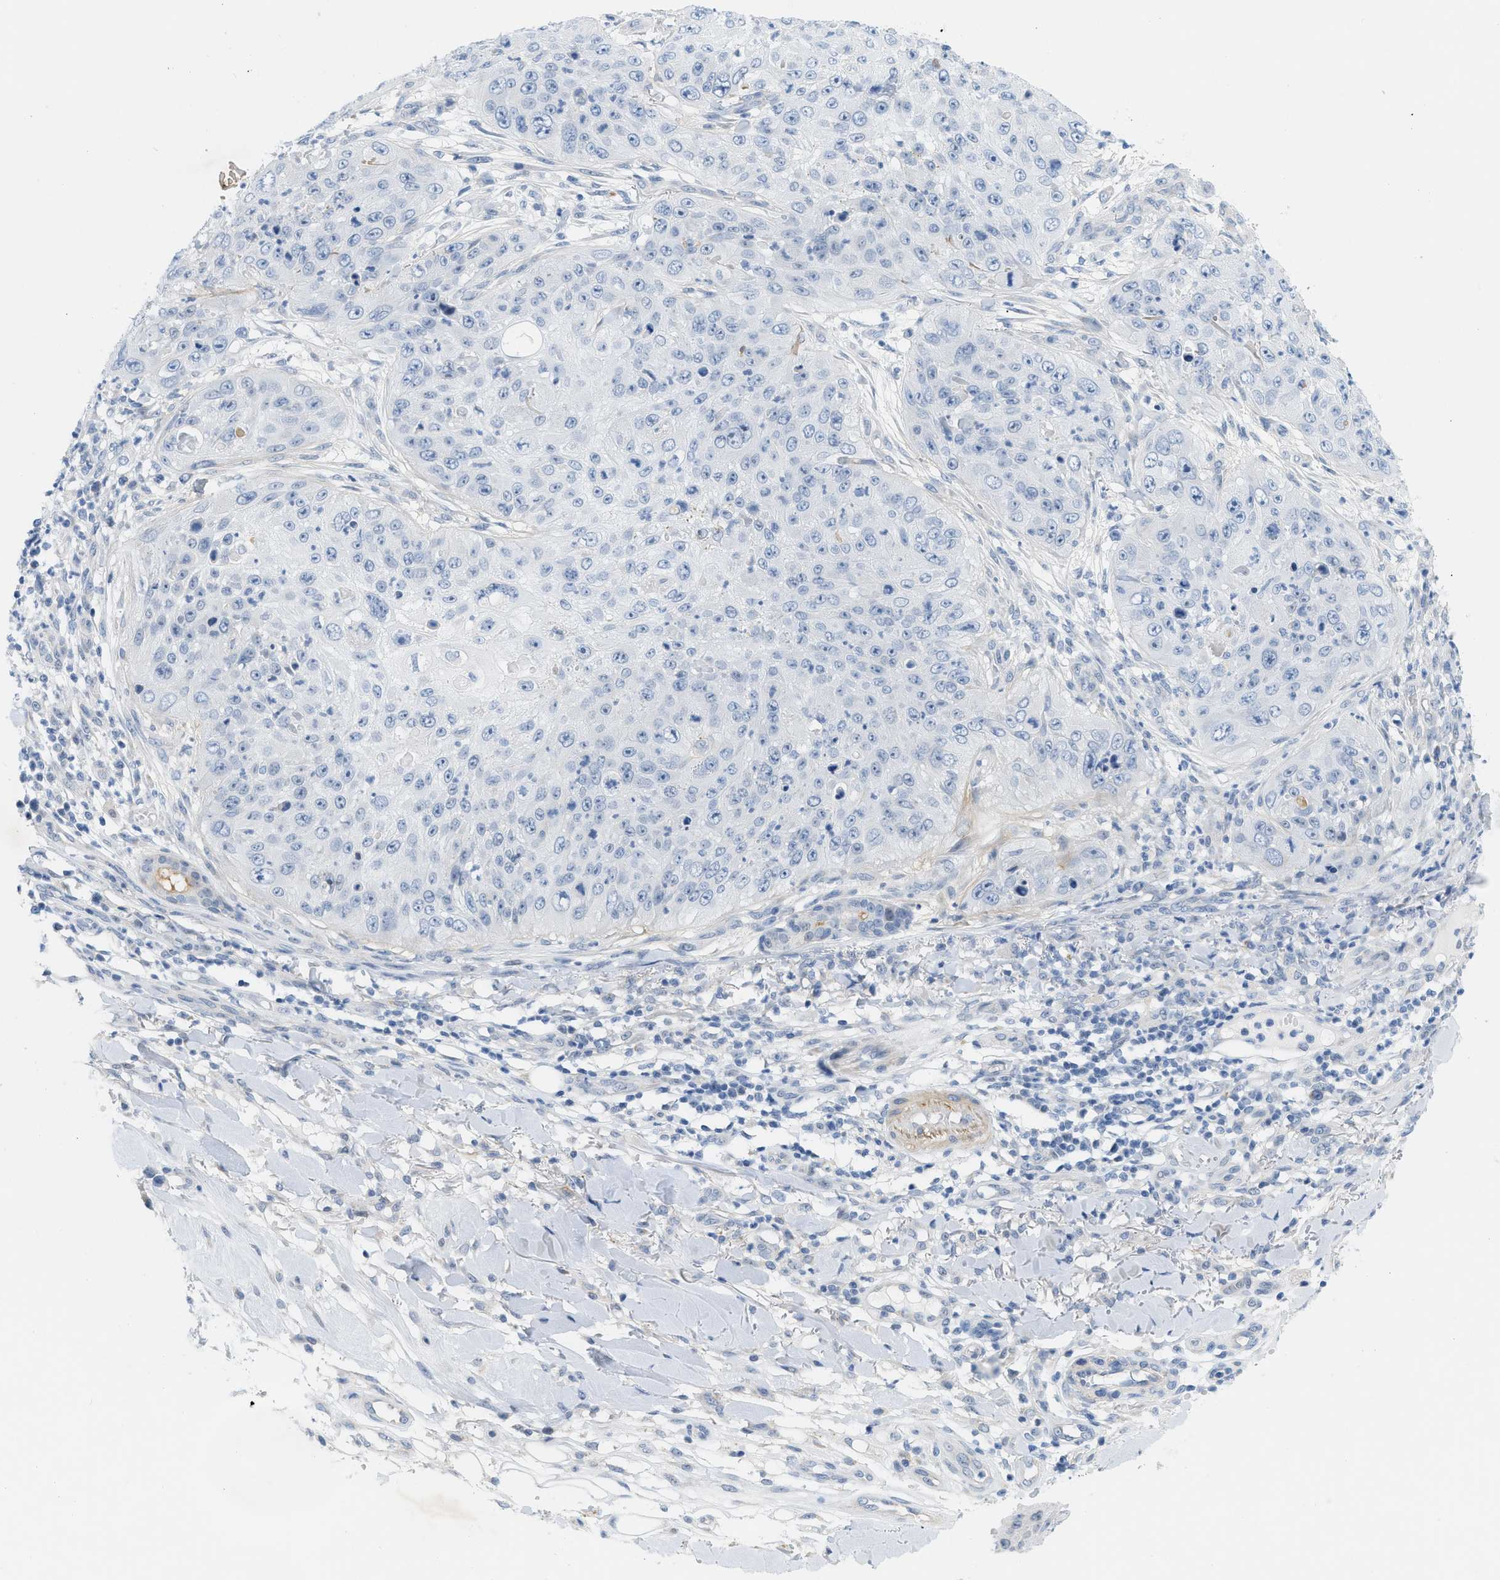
{"staining": {"intensity": "negative", "quantity": "none", "location": "none"}, "tissue": "skin cancer", "cell_type": "Tumor cells", "image_type": "cancer", "snomed": [{"axis": "morphology", "description": "Squamous cell carcinoma, NOS"}, {"axis": "topography", "description": "Skin"}], "caption": "Micrograph shows no protein staining in tumor cells of skin squamous cell carcinoma tissue.", "gene": "HLTF", "patient": {"sex": "female", "age": 80}}